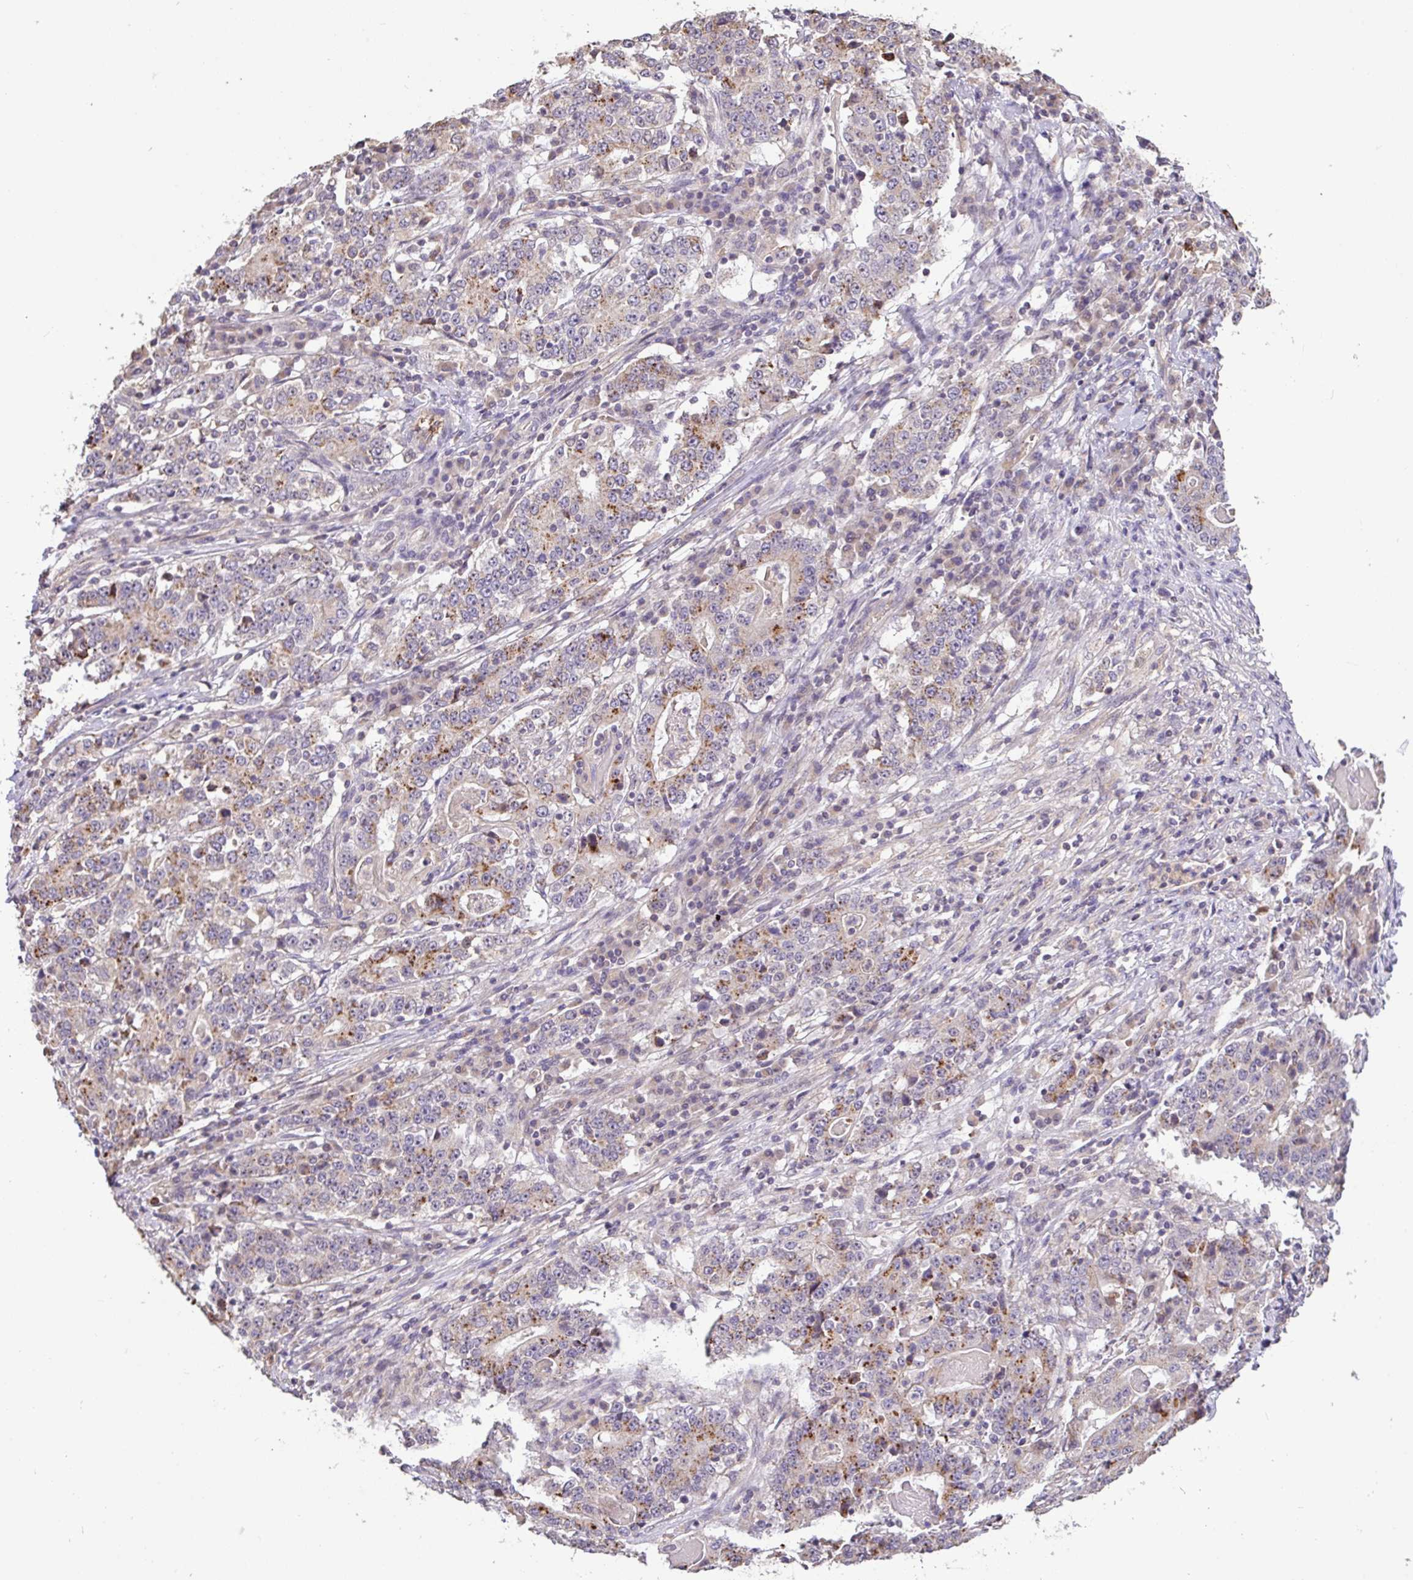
{"staining": {"intensity": "moderate", "quantity": "<25%", "location": "cytoplasmic/membranous"}, "tissue": "stomach cancer", "cell_type": "Tumor cells", "image_type": "cancer", "snomed": [{"axis": "morphology", "description": "Adenocarcinoma, NOS"}, {"axis": "topography", "description": "Stomach"}], "caption": "A micrograph of adenocarcinoma (stomach) stained for a protein displays moderate cytoplasmic/membranous brown staining in tumor cells. The protein is shown in brown color, while the nuclei are stained blue.", "gene": "C1QTNF9B", "patient": {"sex": "male", "age": 59}}